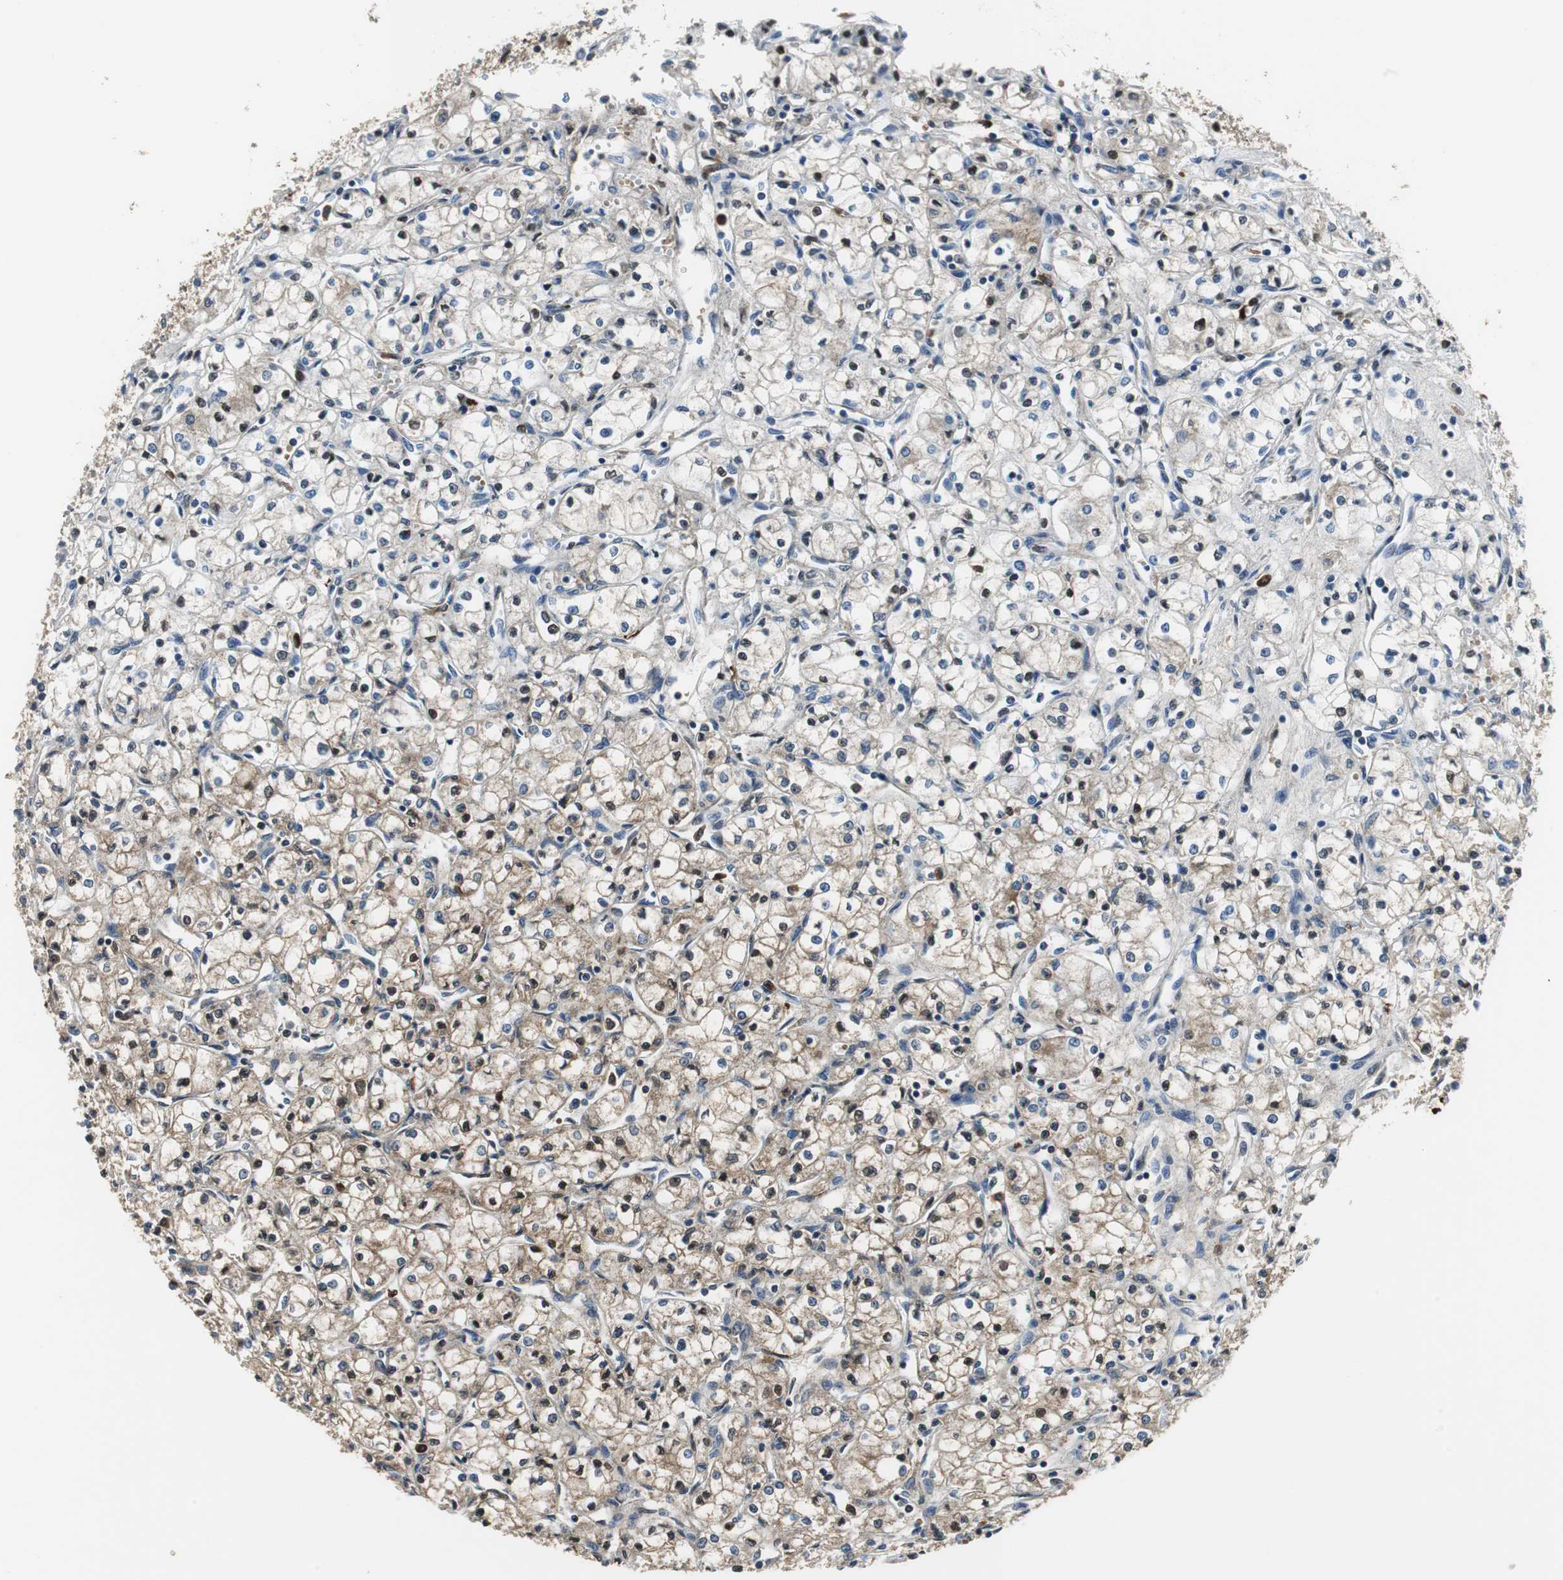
{"staining": {"intensity": "weak", "quantity": "25%-75%", "location": "nuclear"}, "tissue": "renal cancer", "cell_type": "Tumor cells", "image_type": "cancer", "snomed": [{"axis": "morphology", "description": "Normal tissue, NOS"}, {"axis": "morphology", "description": "Adenocarcinoma, NOS"}, {"axis": "topography", "description": "Kidney"}], "caption": "IHC (DAB (3,3'-diaminobenzidine)) staining of human adenocarcinoma (renal) shows weak nuclear protein expression in approximately 25%-75% of tumor cells. (IHC, brightfield microscopy, high magnification).", "gene": "ORM1", "patient": {"sex": "male", "age": 59}}